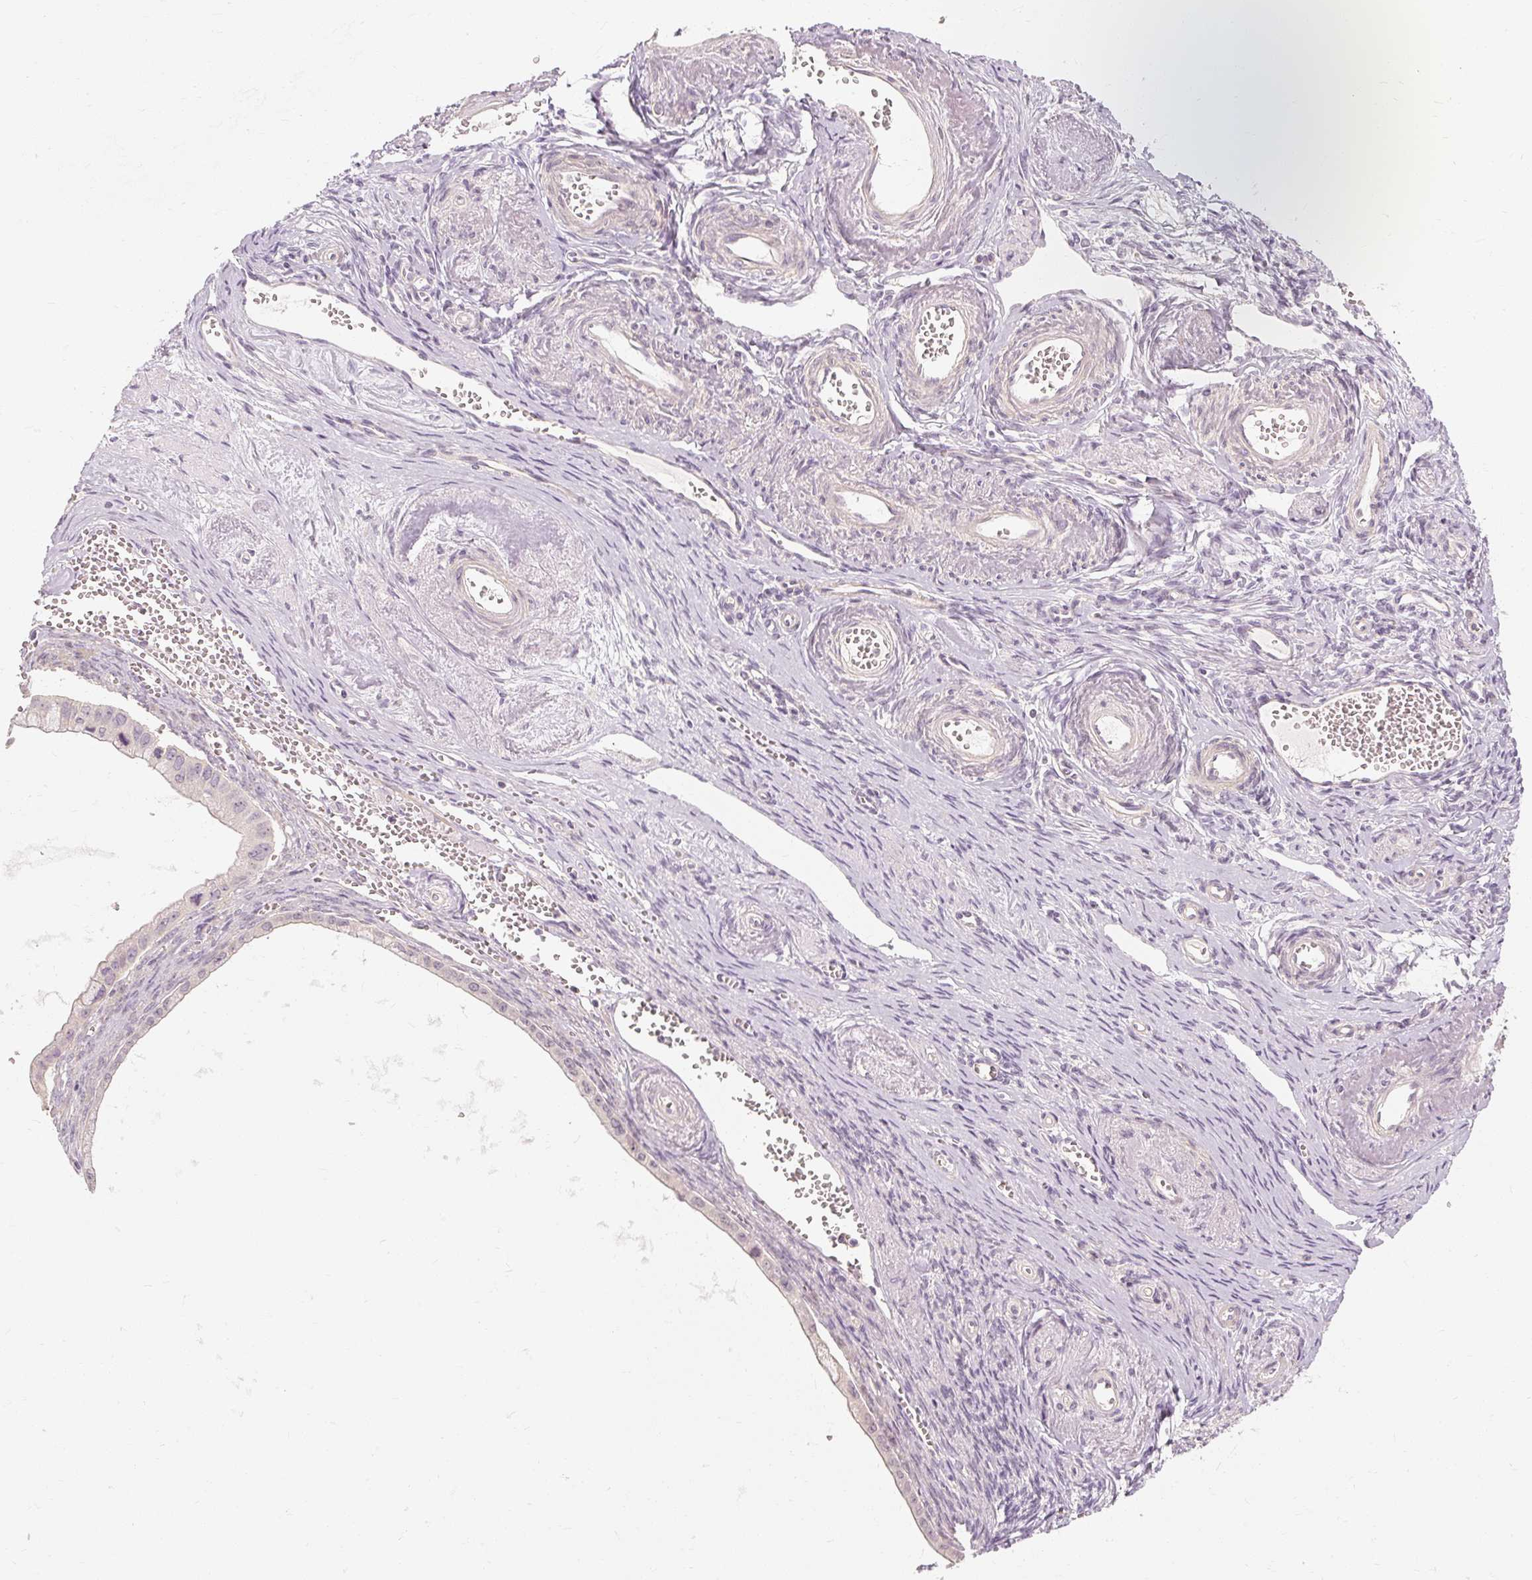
{"staining": {"intensity": "negative", "quantity": "none", "location": "none"}, "tissue": "ovarian cancer", "cell_type": "Tumor cells", "image_type": "cancer", "snomed": [{"axis": "morphology", "description": "Cystadenocarcinoma, mucinous, NOS"}, {"axis": "topography", "description": "Ovary"}], "caption": "Tumor cells show no significant positivity in mucinous cystadenocarcinoma (ovarian).", "gene": "CAPN3", "patient": {"sex": "female", "age": 59}}